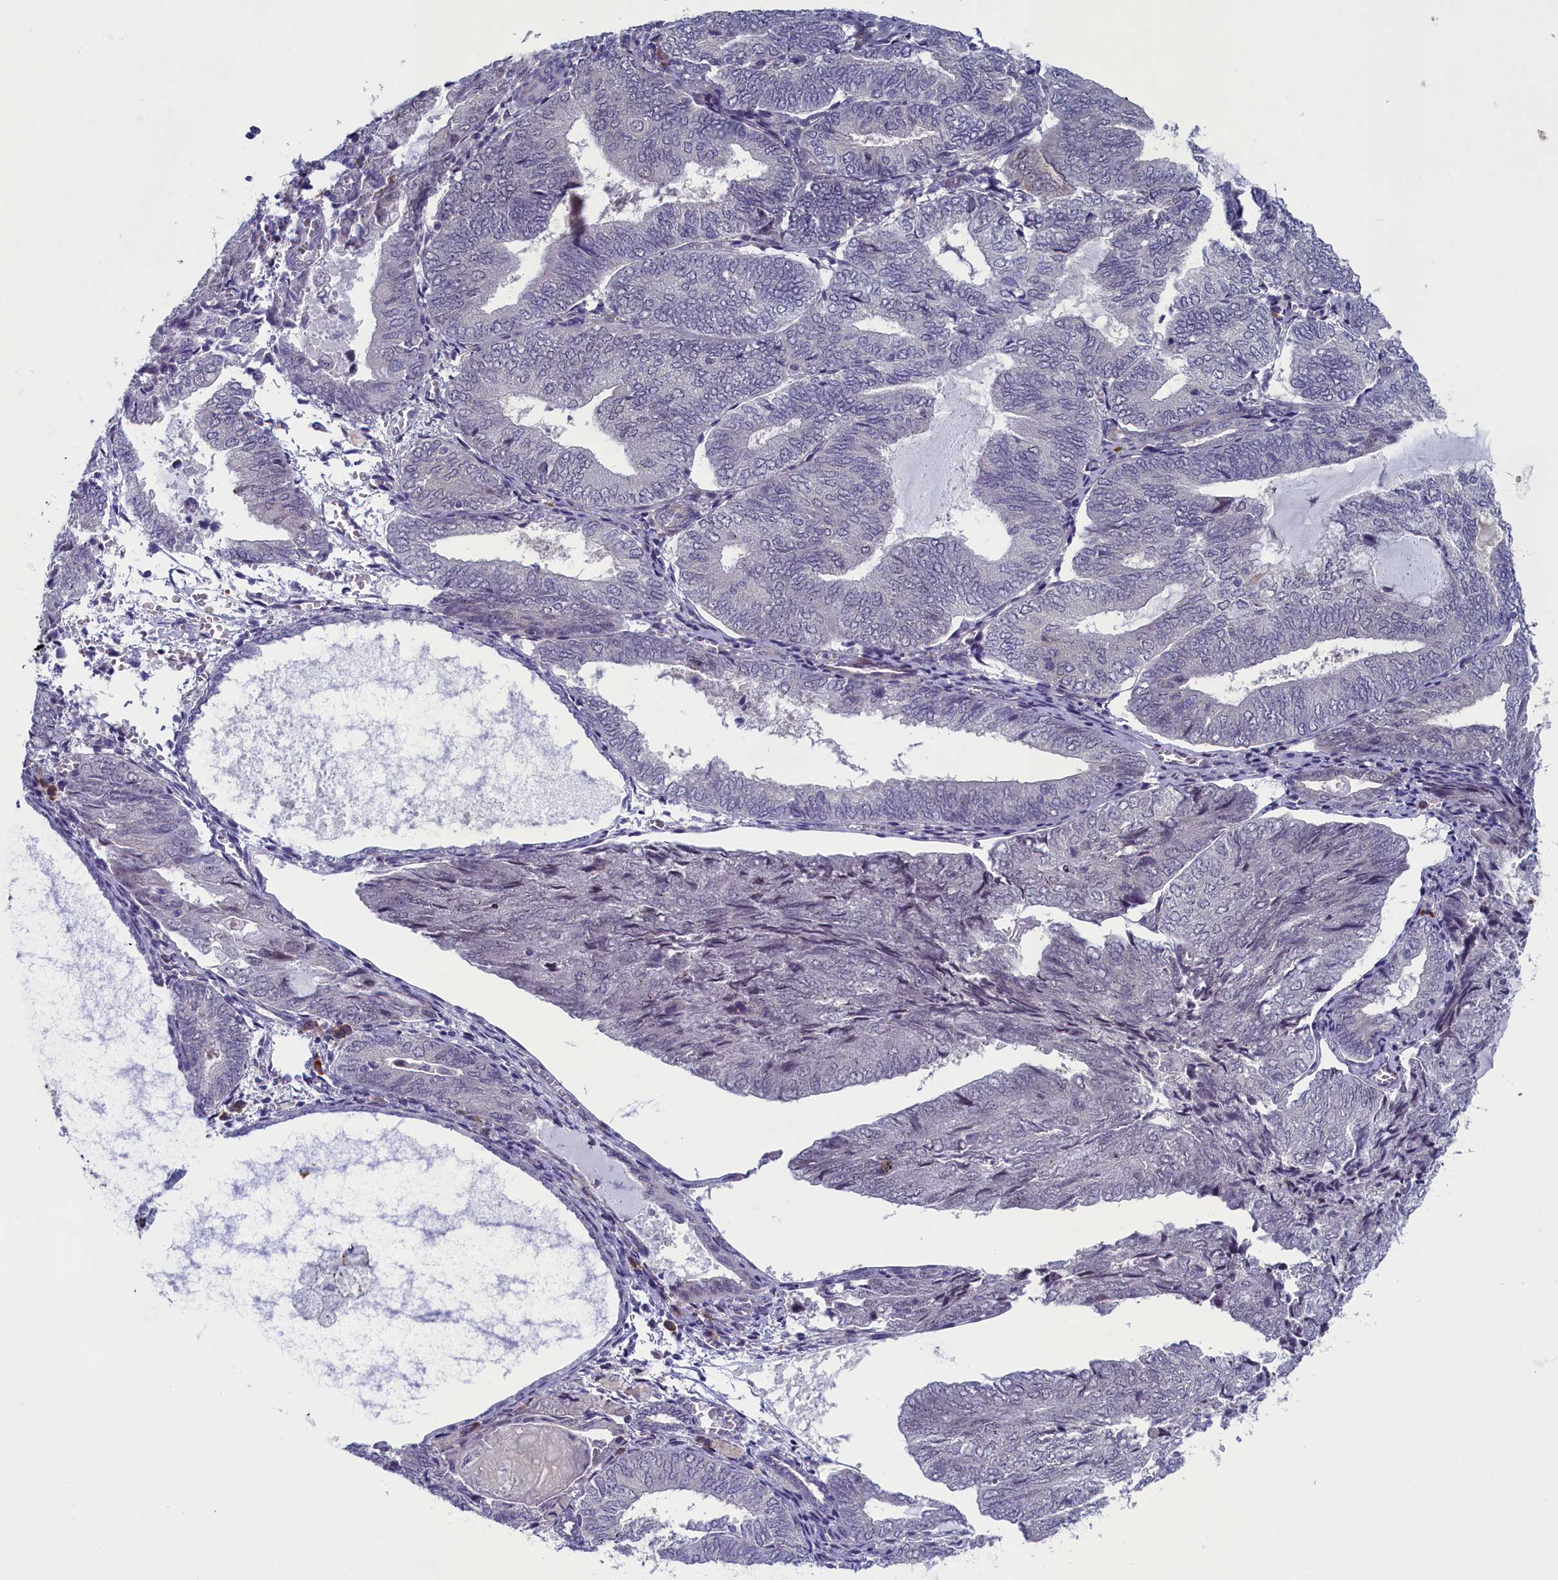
{"staining": {"intensity": "negative", "quantity": "none", "location": "none"}, "tissue": "endometrial cancer", "cell_type": "Tumor cells", "image_type": "cancer", "snomed": [{"axis": "morphology", "description": "Adenocarcinoma, NOS"}, {"axis": "topography", "description": "Endometrium"}], "caption": "Tumor cells show no significant protein expression in adenocarcinoma (endometrial).", "gene": "CNEP1R1", "patient": {"sex": "female", "age": 81}}